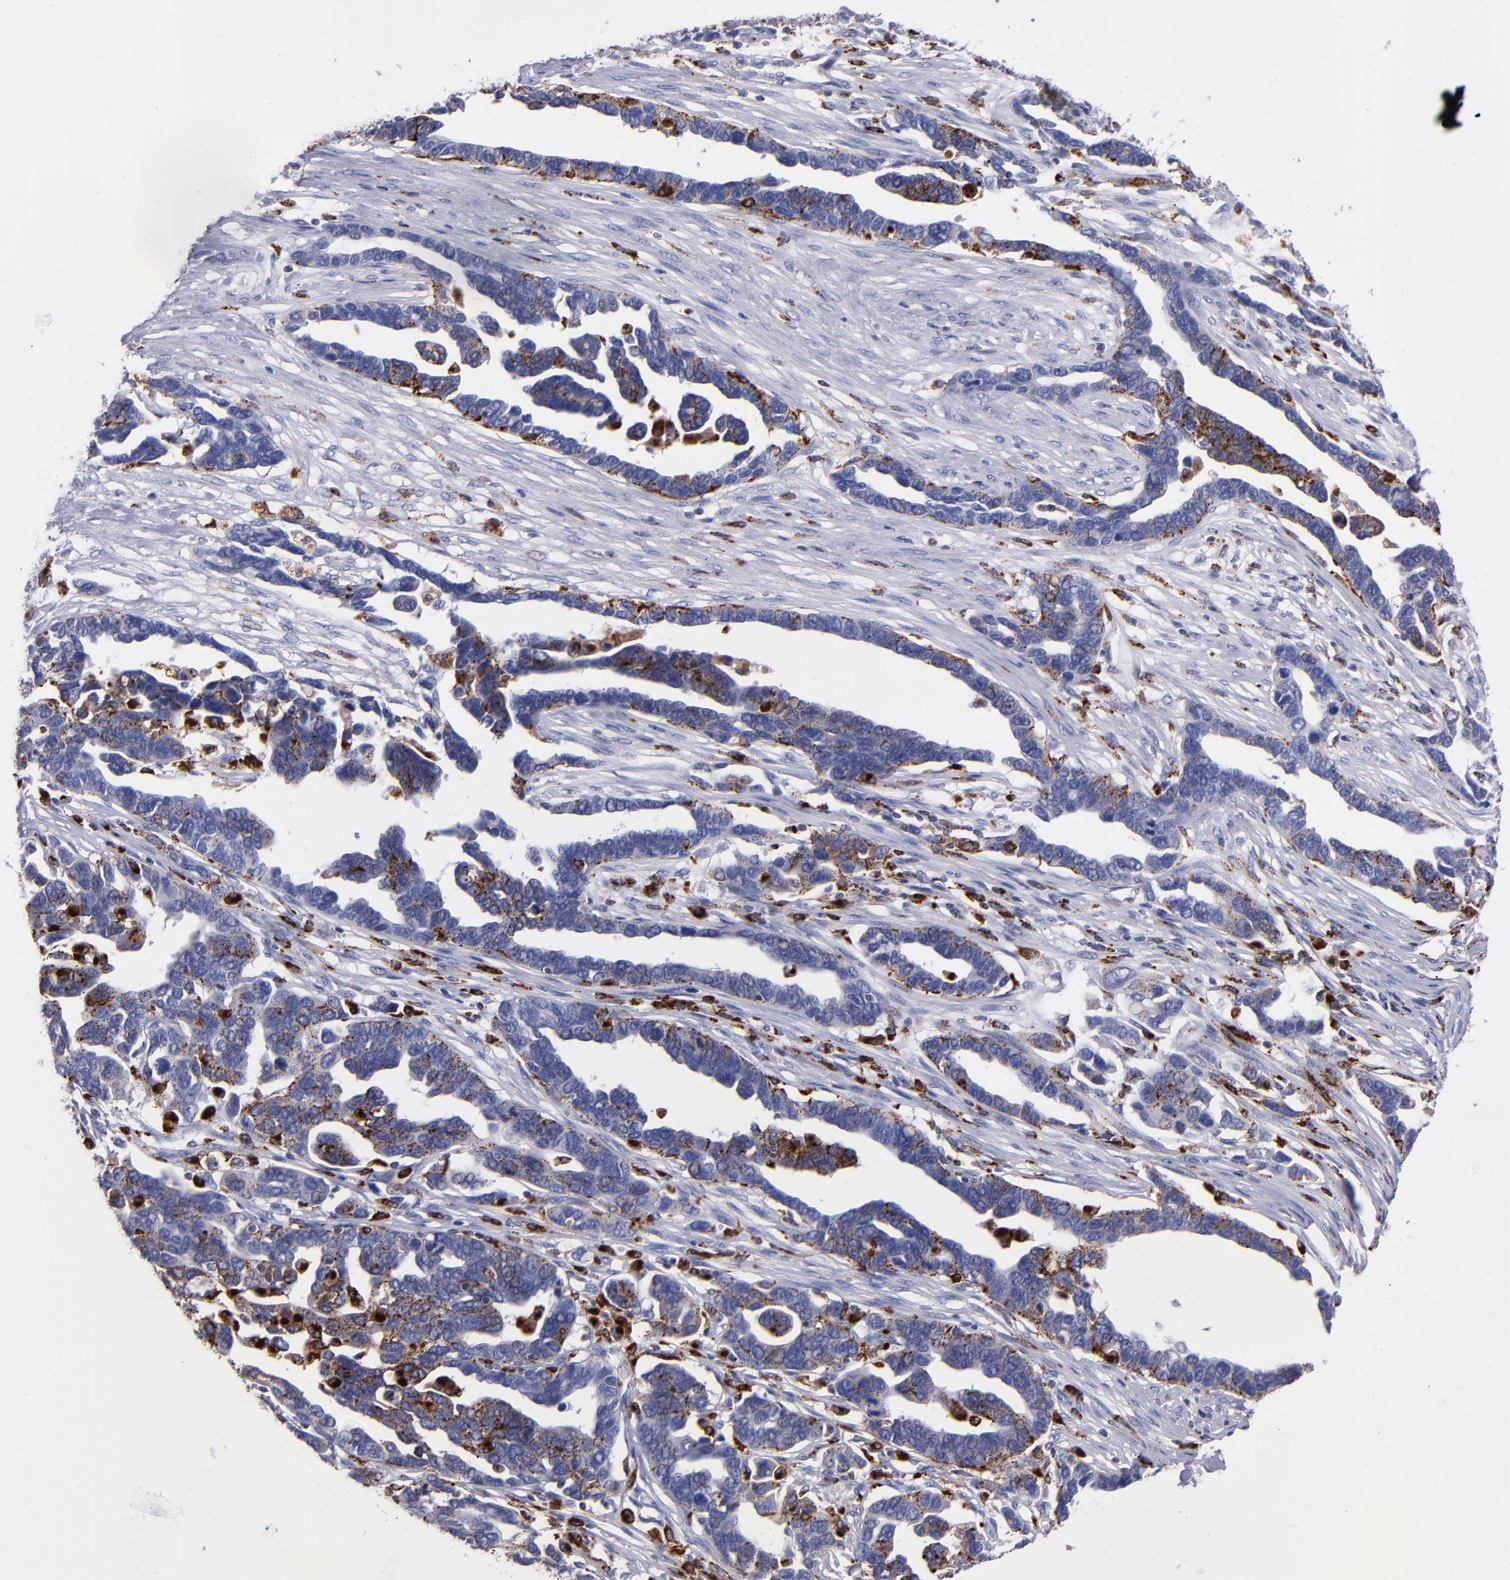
{"staining": {"intensity": "weak", "quantity": "25%-75%", "location": "cytoplasmic/membranous"}, "tissue": "ovarian cancer", "cell_type": "Tumor cells", "image_type": "cancer", "snomed": [{"axis": "morphology", "description": "Cystadenocarcinoma, serous, NOS"}, {"axis": "topography", "description": "Ovary"}], "caption": "Immunohistochemical staining of serous cystadenocarcinoma (ovarian) shows low levels of weak cytoplasmic/membranous expression in about 25%-75% of tumor cells. Nuclei are stained in blue.", "gene": "CTSS", "patient": {"sex": "female", "age": 54}}